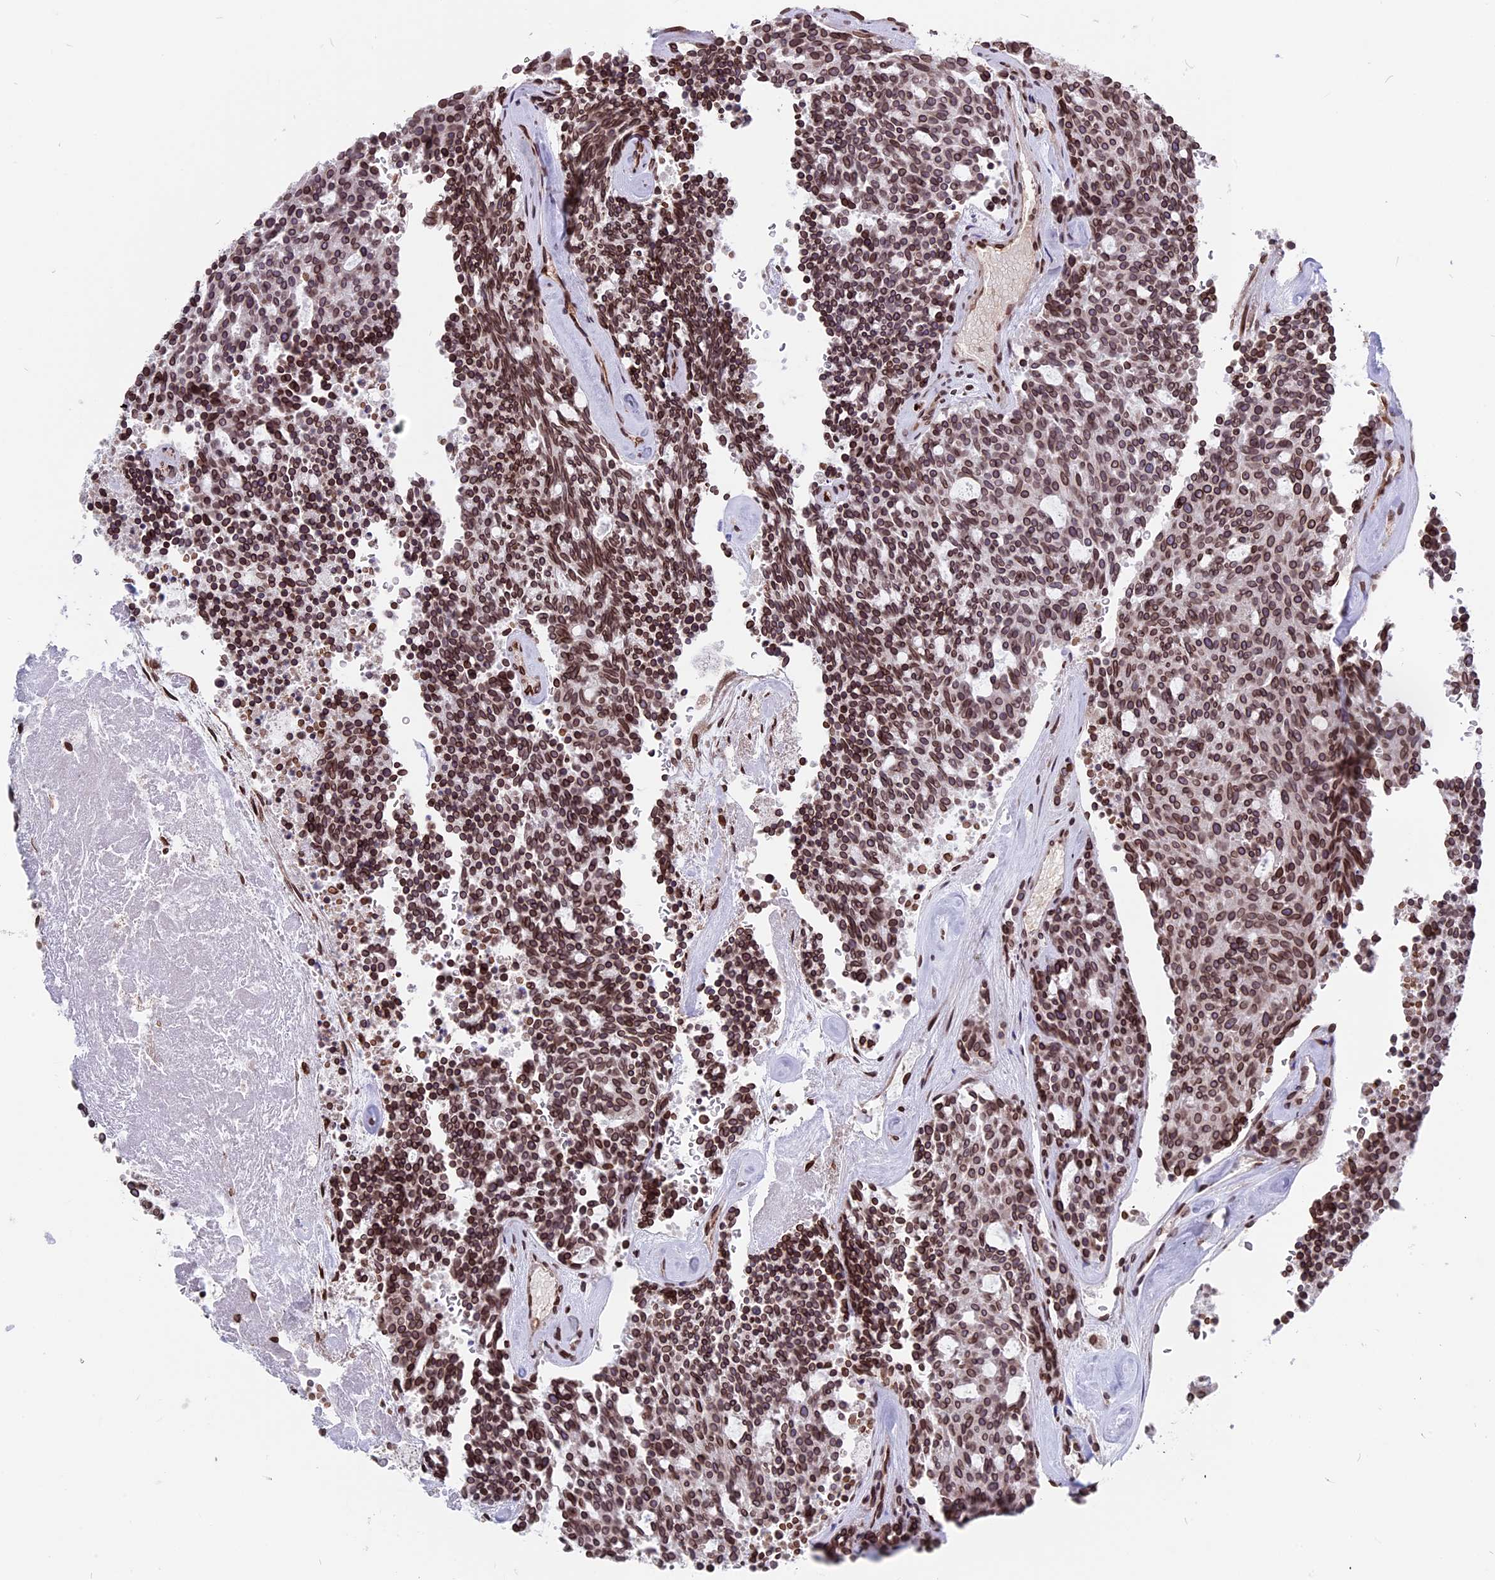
{"staining": {"intensity": "moderate", "quantity": ">75%", "location": "cytoplasmic/membranous,nuclear"}, "tissue": "carcinoid", "cell_type": "Tumor cells", "image_type": "cancer", "snomed": [{"axis": "morphology", "description": "Carcinoid, malignant, NOS"}, {"axis": "topography", "description": "Pancreas"}], "caption": "A brown stain shows moderate cytoplasmic/membranous and nuclear staining of a protein in human carcinoid tumor cells.", "gene": "PTCHD4", "patient": {"sex": "female", "age": 54}}